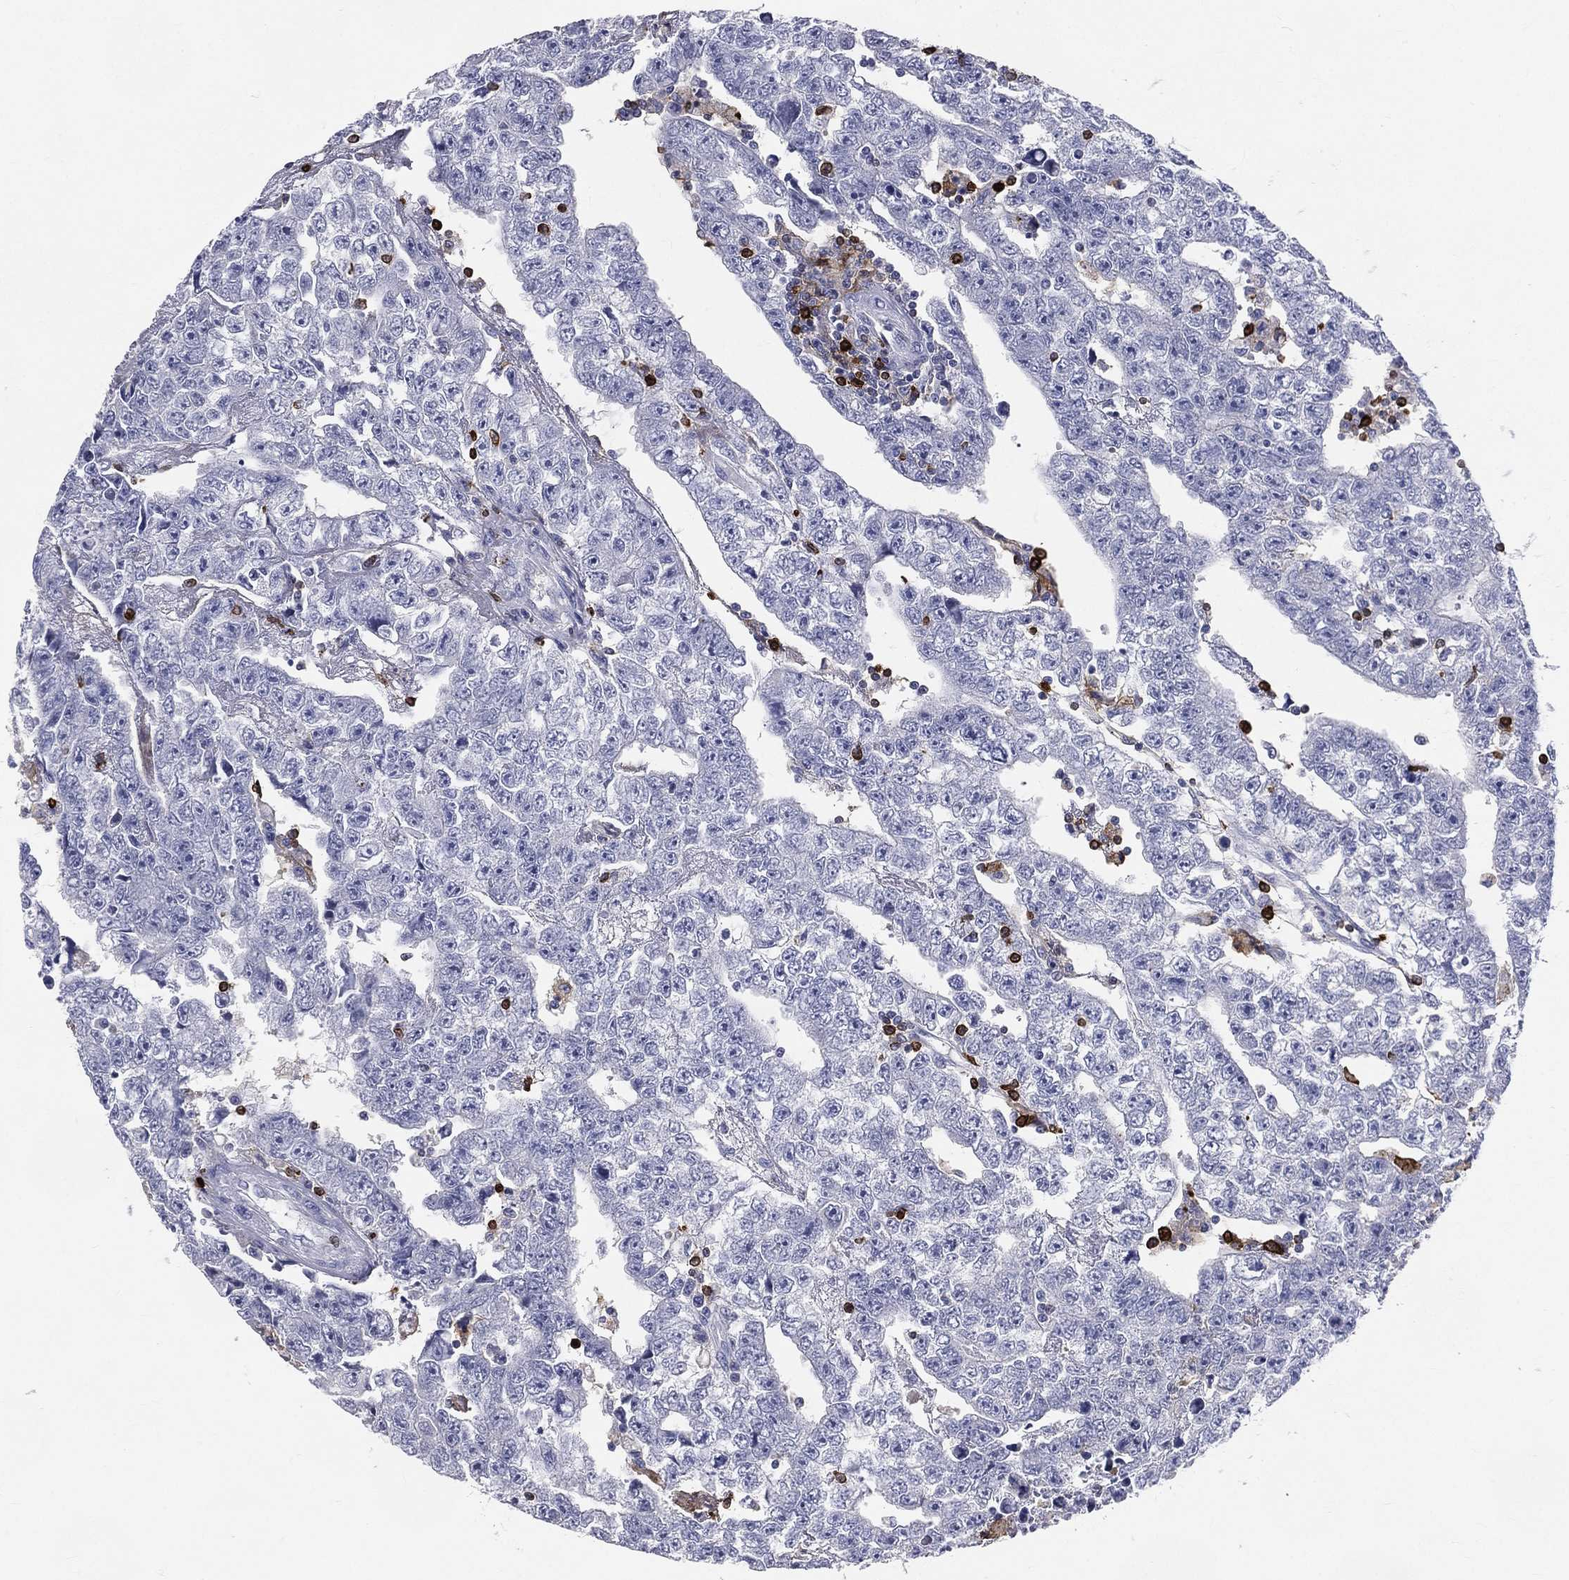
{"staining": {"intensity": "negative", "quantity": "none", "location": "none"}, "tissue": "testis cancer", "cell_type": "Tumor cells", "image_type": "cancer", "snomed": [{"axis": "morphology", "description": "Carcinoma, Embryonal, NOS"}, {"axis": "topography", "description": "Testis"}], "caption": "IHC histopathology image of human embryonal carcinoma (testis) stained for a protein (brown), which shows no positivity in tumor cells. (DAB (3,3'-diaminobenzidine) immunohistochemistry (IHC) with hematoxylin counter stain).", "gene": "CTSW", "patient": {"sex": "male", "age": 25}}